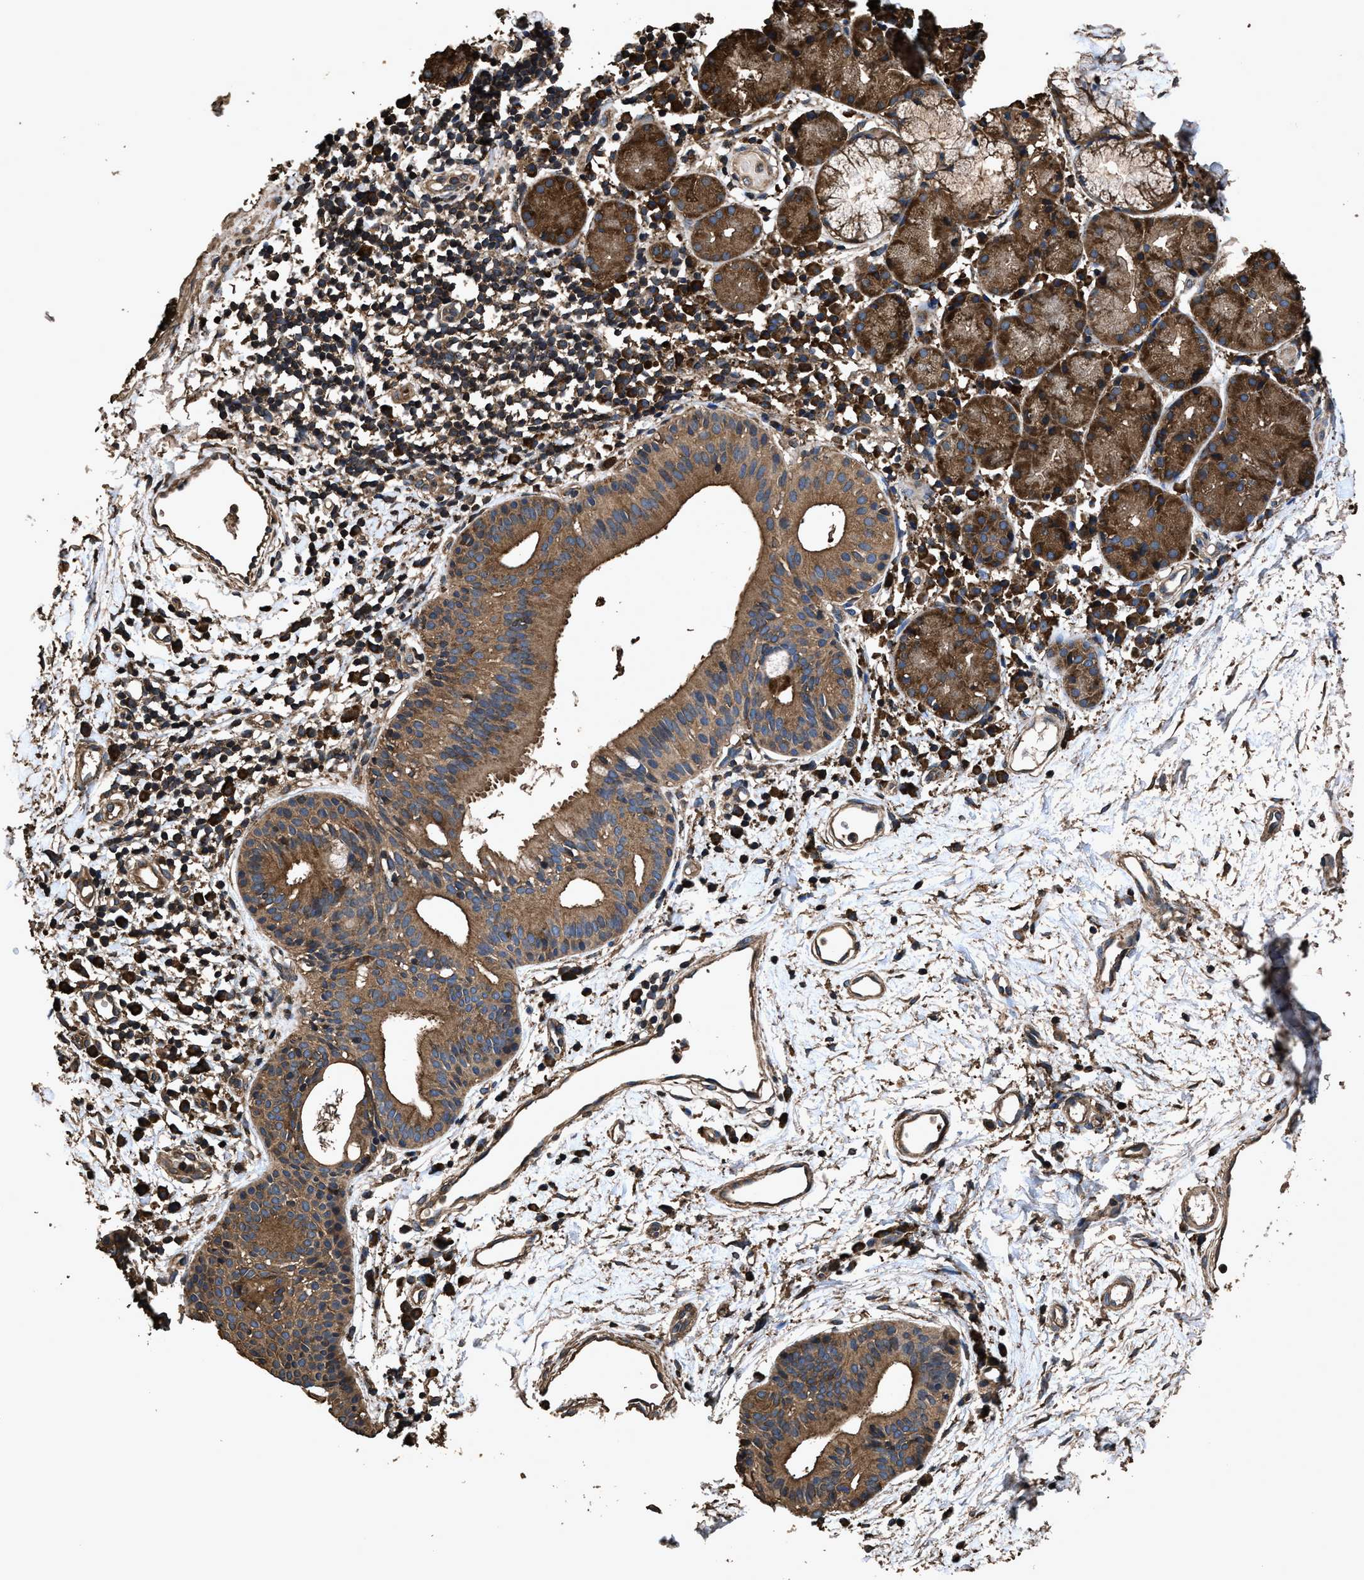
{"staining": {"intensity": "strong", "quantity": ">75%", "location": "cytoplasmic/membranous"}, "tissue": "nasopharynx", "cell_type": "Respiratory epithelial cells", "image_type": "normal", "snomed": [{"axis": "morphology", "description": "Normal tissue, NOS"}, {"axis": "morphology", "description": "Basal cell carcinoma"}, {"axis": "topography", "description": "Cartilage tissue"}, {"axis": "topography", "description": "Nasopharynx"}, {"axis": "topography", "description": "Oral tissue"}], "caption": "Brown immunohistochemical staining in normal human nasopharynx displays strong cytoplasmic/membranous staining in approximately >75% of respiratory epithelial cells. Nuclei are stained in blue.", "gene": "ZMYND19", "patient": {"sex": "female", "age": 77}}